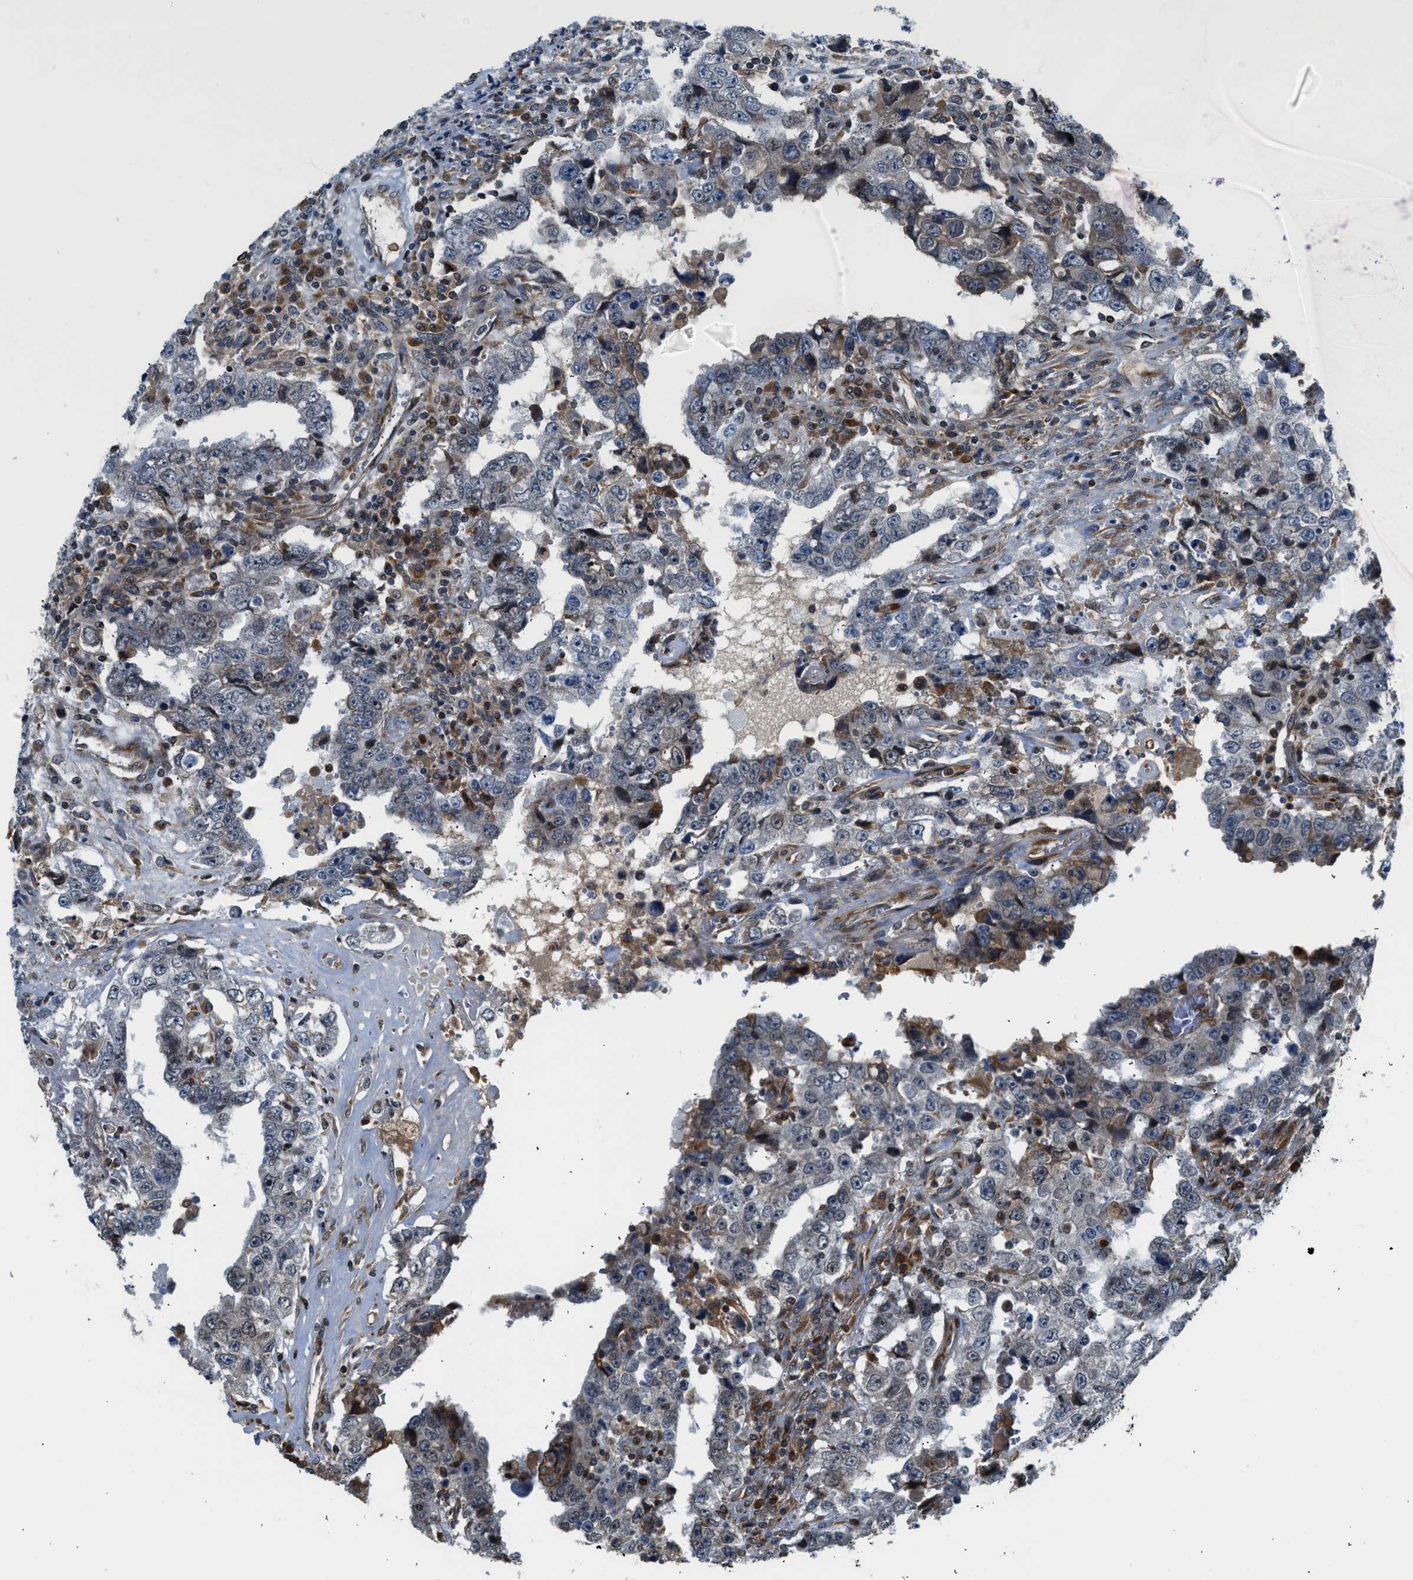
{"staining": {"intensity": "negative", "quantity": "none", "location": "none"}, "tissue": "testis cancer", "cell_type": "Tumor cells", "image_type": "cancer", "snomed": [{"axis": "morphology", "description": "Carcinoma, Embryonal, NOS"}, {"axis": "topography", "description": "Testis"}], "caption": "Testis cancer (embryonal carcinoma) stained for a protein using immunohistochemistry (IHC) demonstrates no positivity tumor cells.", "gene": "RETREG3", "patient": {"sex": "male", "age": 26}}